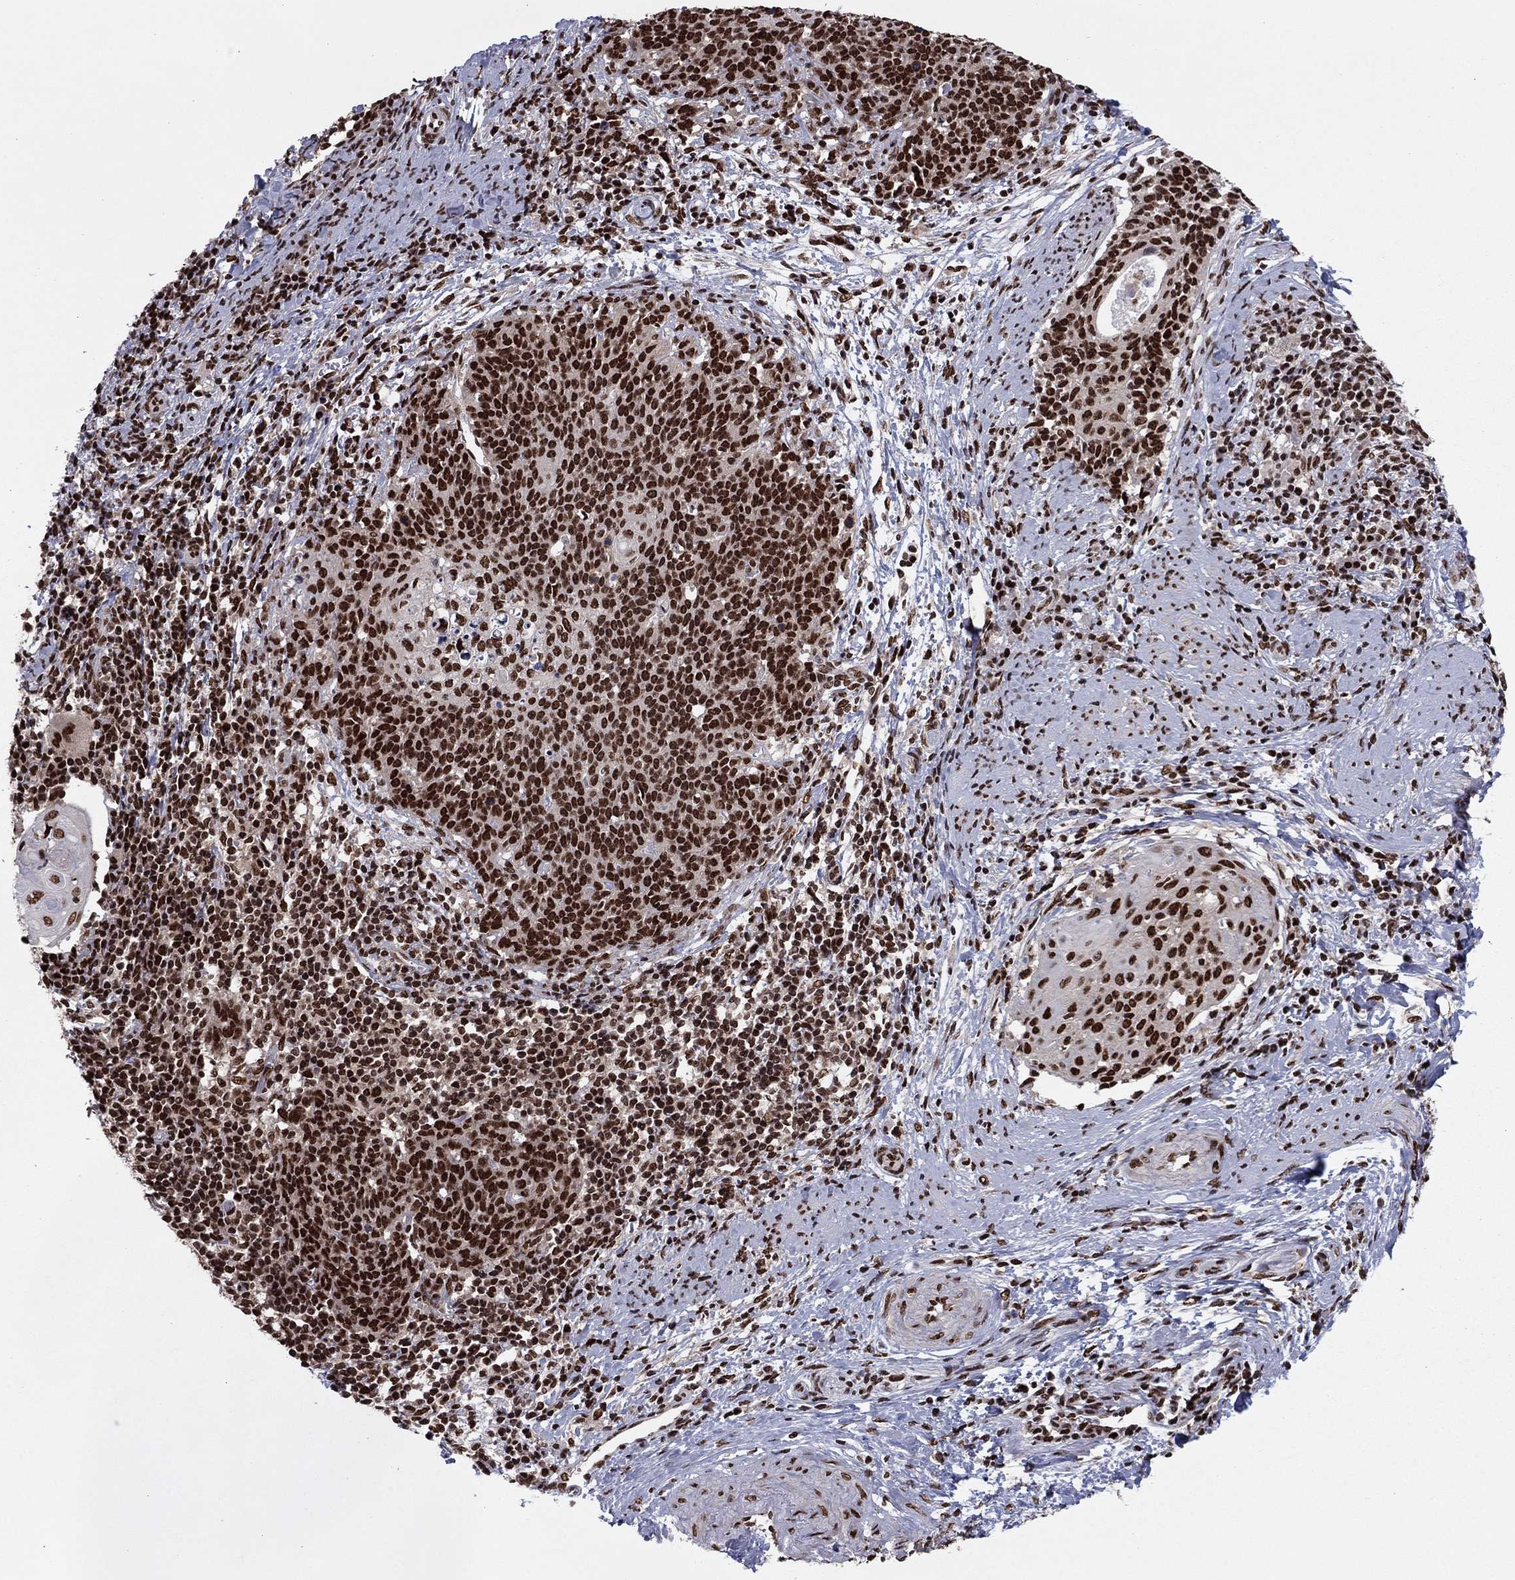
{"staining": {"intensity": "strong", "quantity": ">75%", "location": "nuclear"}, "tissue": "cervical cancer", "cell_type": "Tumor cells", "image_type": "cancer", "snomed": [{"axis": "morphology", "description": "Squamous cell carcinoma, NOS"}, {"axis": "topography", "description": "Cervix"}], "caption": "Human cervical squamous cell carcinoma stained for a protein (brown) demonstrates strong nuclear positive staining in about >75% of tumor cells.", "gene": "USP54", "patient": {"sex": "female", "age": 39}}